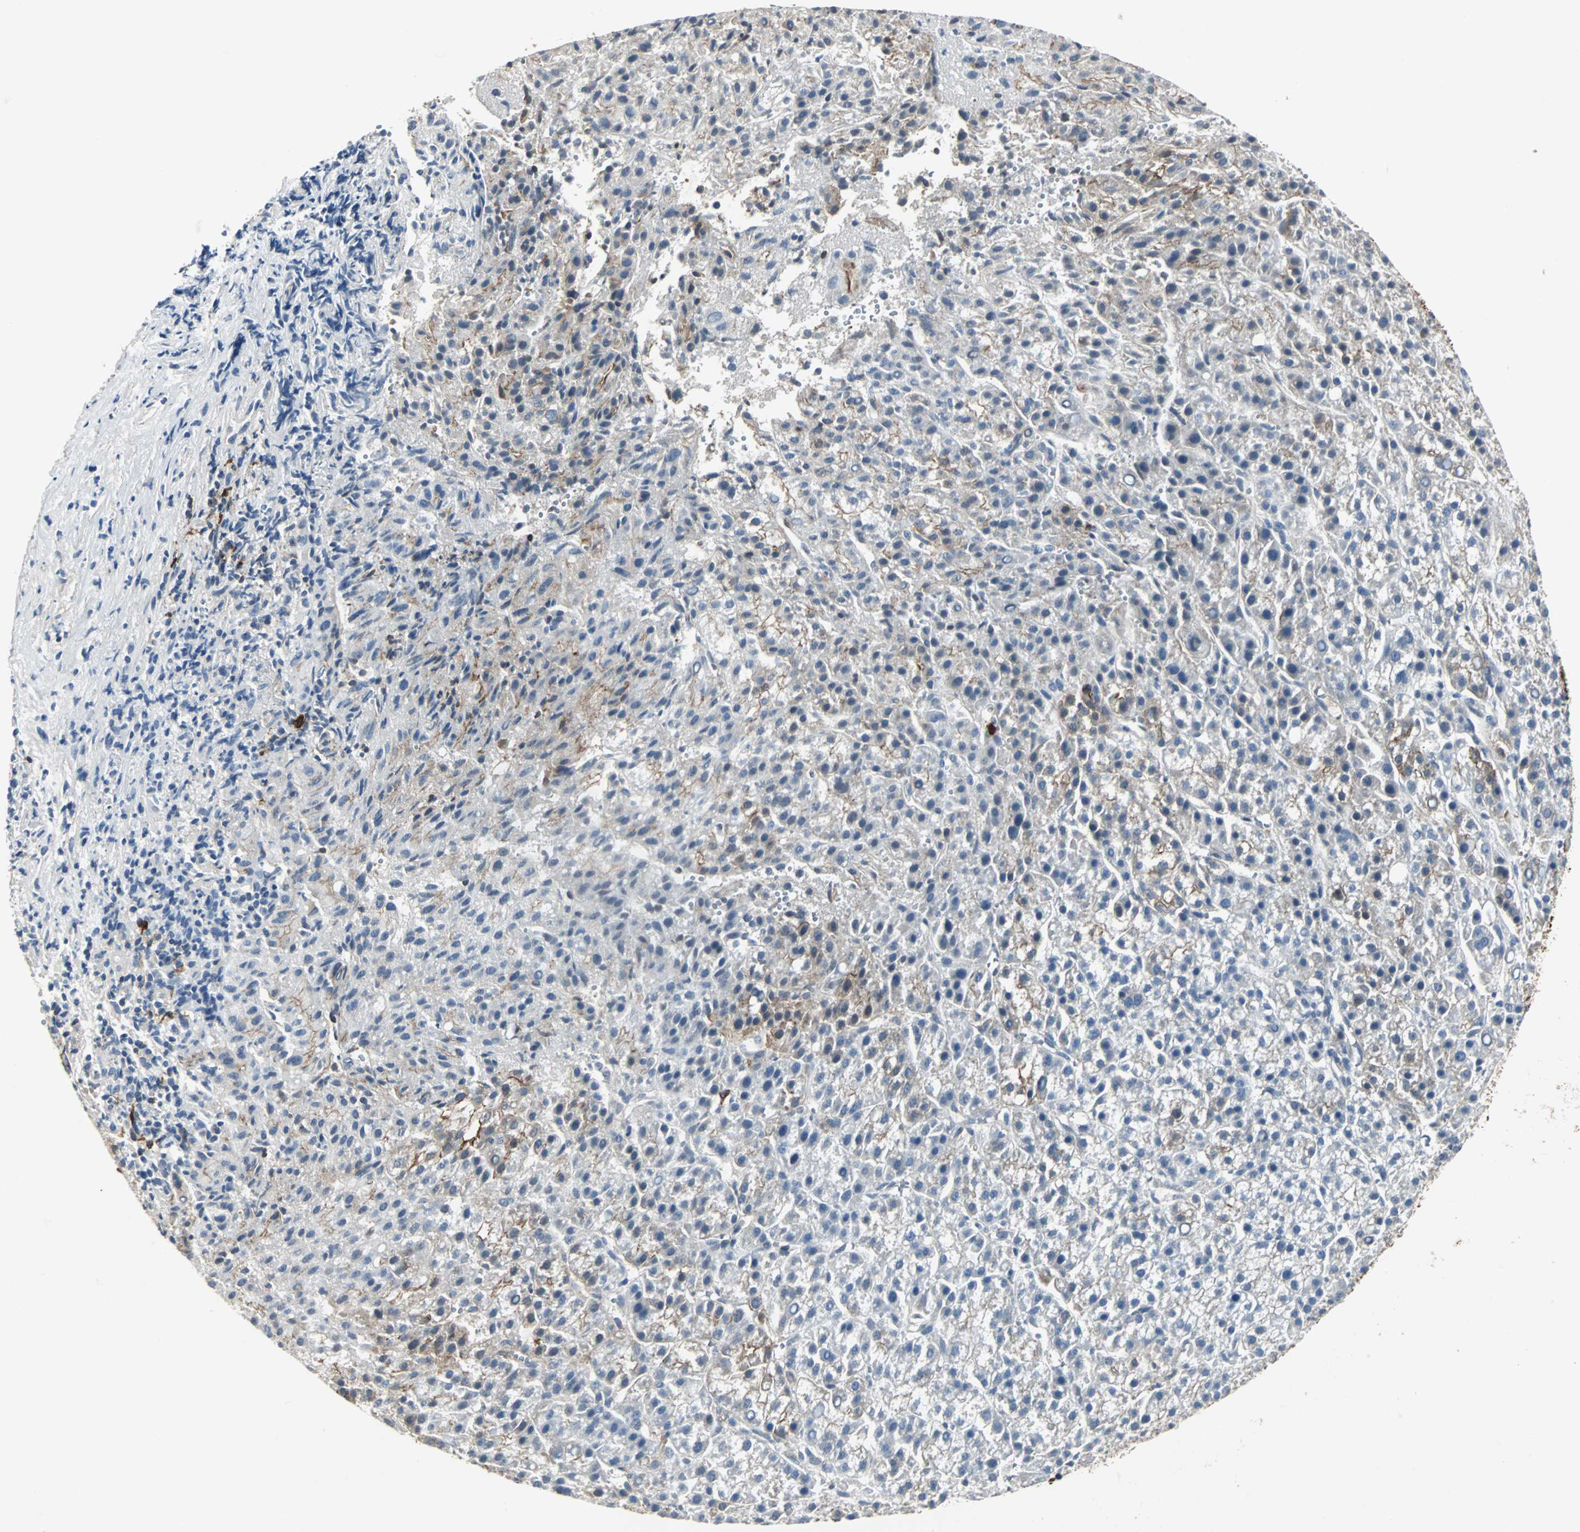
{"staining": {"intensity": "moderate", "quantity": "<25%", "location": "cytoplasmic/membranous"}, "tissue": "liver cancer", "cell_type": "Tumor cells", "image_type": "cancer", "snomed": [{"axis": "morphology", "description": "Carcinoma, Hepatocellular, NOS"}, {"axis": "topography", "description": "Liver"}], "caption": "Human liver cancer (hepatocellular carcinoma) stained with a brown dye shows moderate cytoplasmic/membranous positive staining in about <25% of tumor cells.", "gene": "CMC2", "patient": {"sex": "female", "age": 58}}